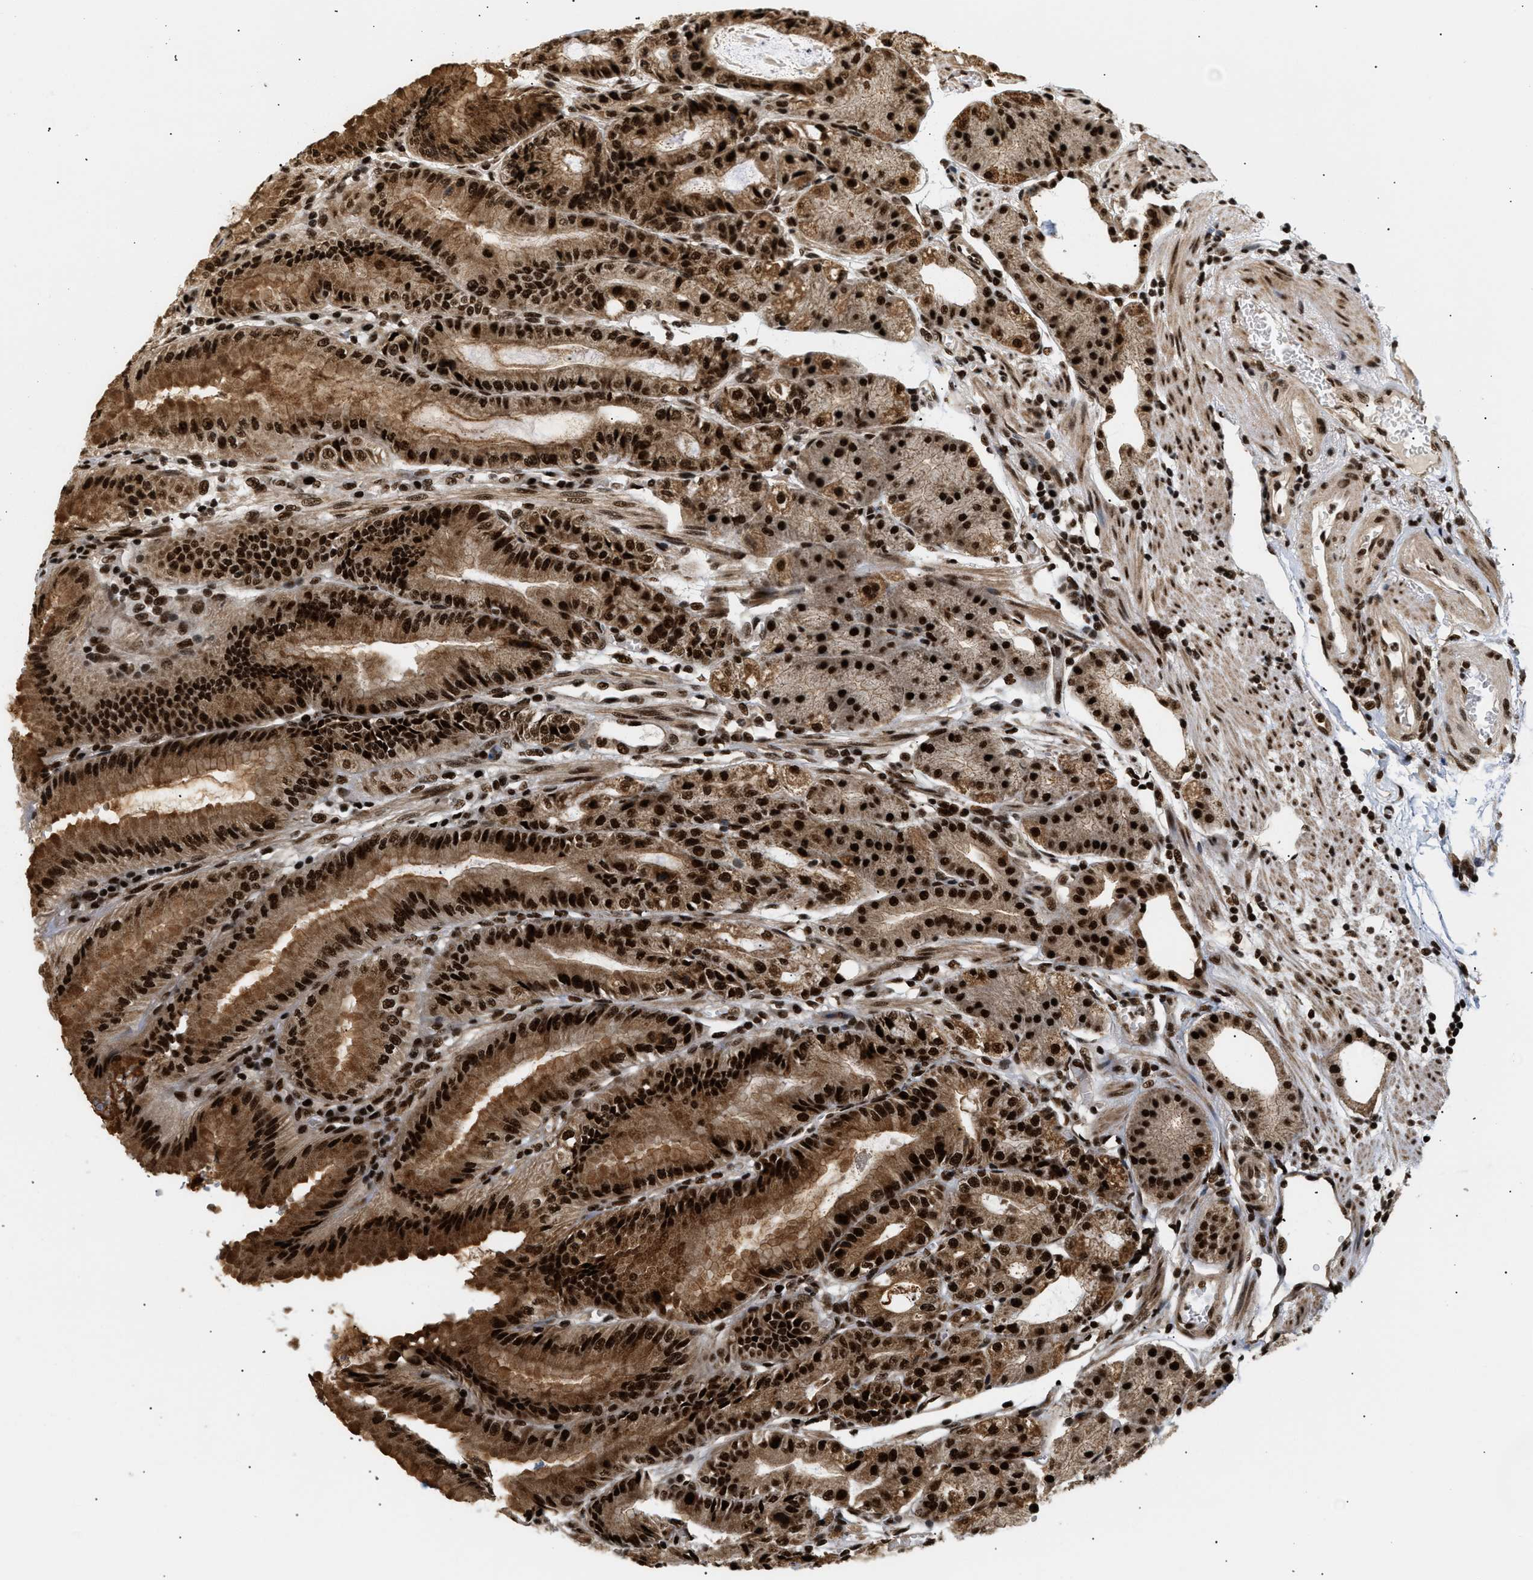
{"staining": {"intensity": "strong", "quantity": ">75%", "location": "cytoplasmic/membranous,nuclear"}, "tissue": "stomach", "cell_type": "Glandular cells", "image_type": "normal", "snomed": [{"axis": "morphology", "description": "Normal tissue, NOS"}, {"axis": "topography", "description": "Stomach, lower"}], "caption": "The immunohistochemical stain labels strong cytoplasmic/membranous,nuclear staining in glandular cells of normal stomach. The staining was performed using DAB (3,3'-diaminobenzidine) to visualize the protein expression in brown, while the nuclei were stained in blue with hematoxylin (Magnification: 20x).", "gene": "RBM5", "patient": {"sex": "male", "age": 71}}